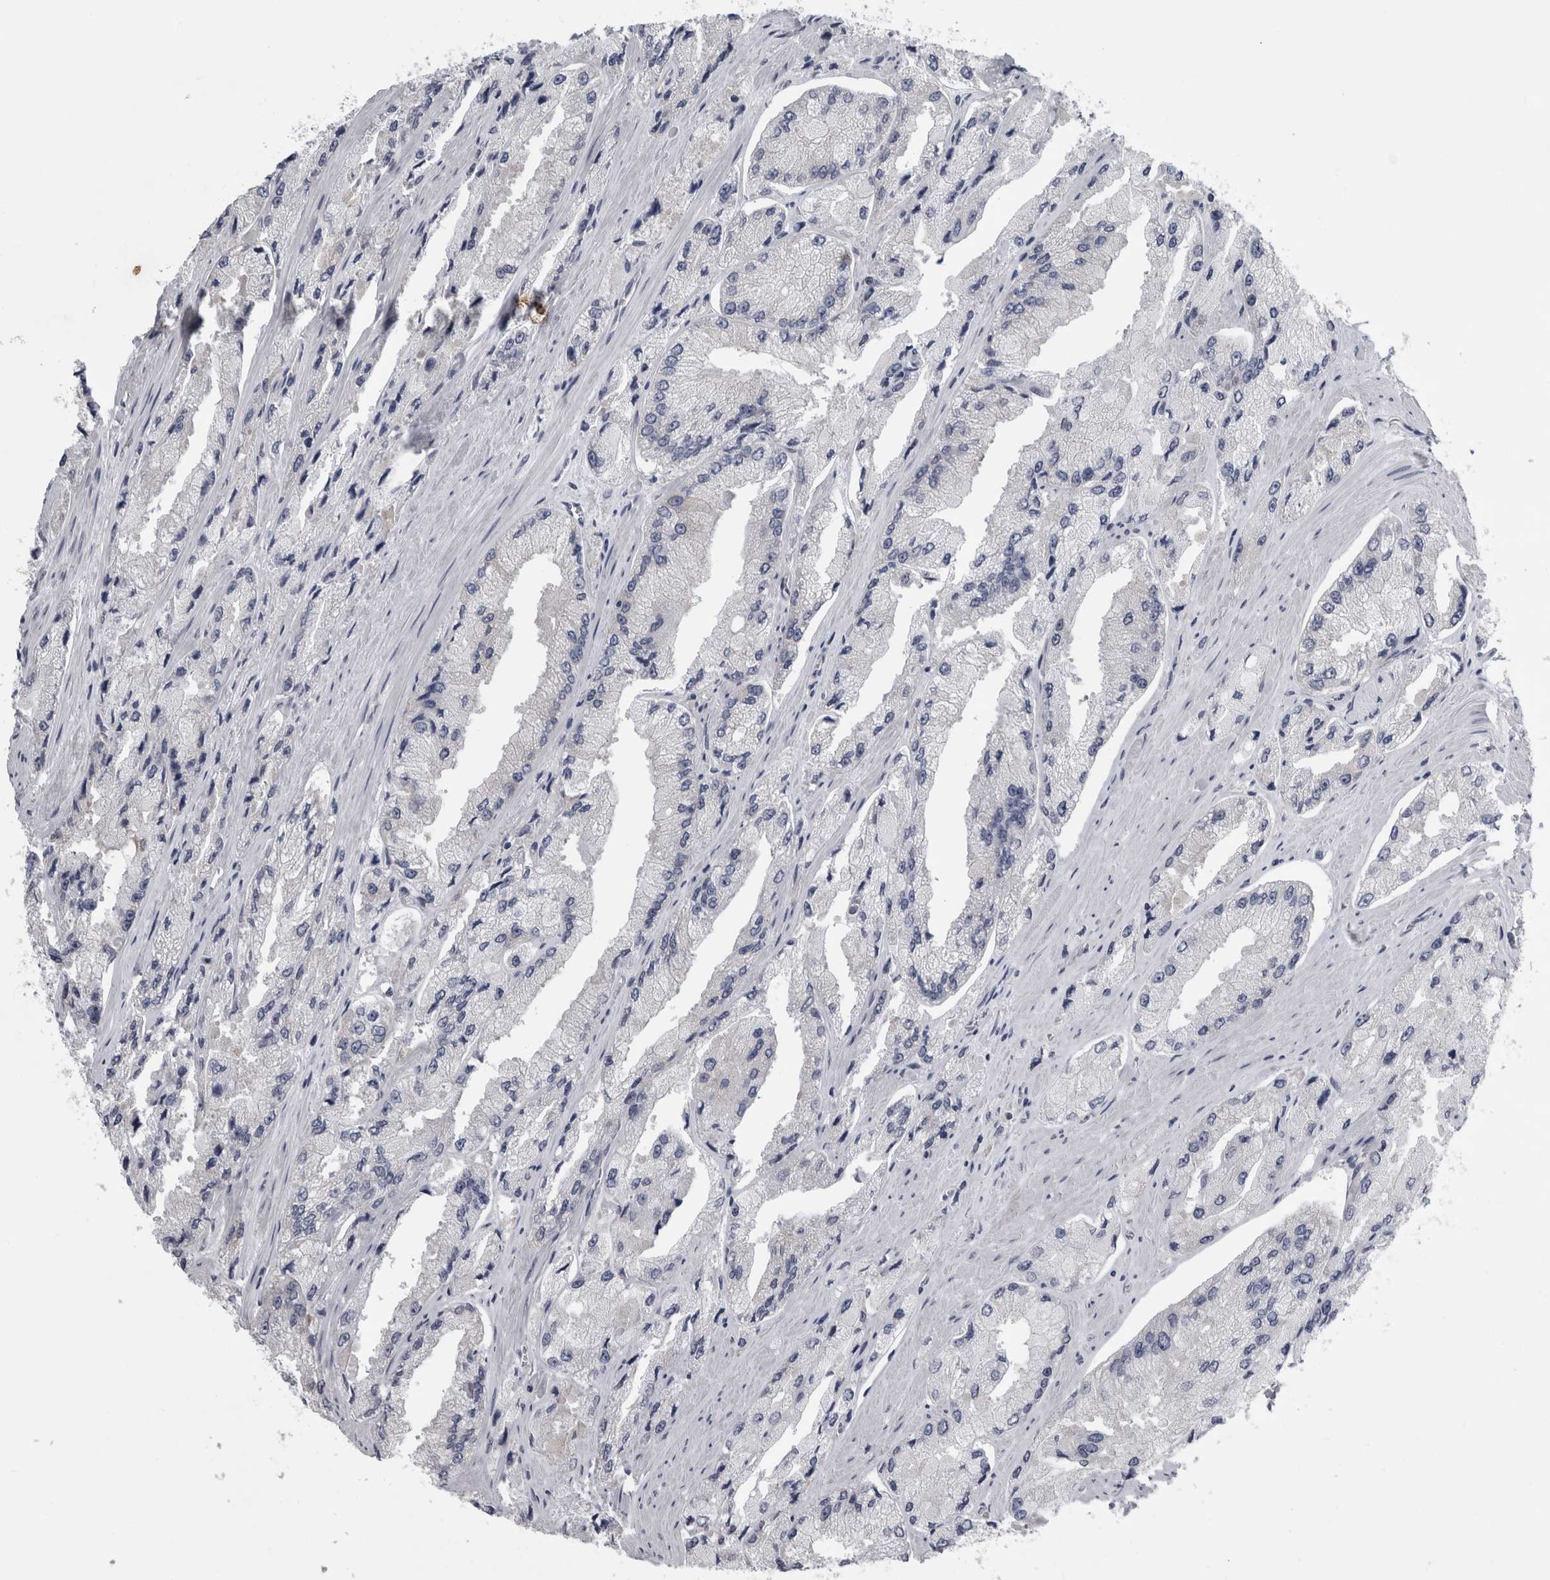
{"staining": {"intensity": "negative", "quantity": "none", "location": "none"}, "tissue": "prostate cancer", "cell_type": "Tumor cells", "image_type": "cancer", "snomed": [{"axis": "morphology", "description": "Adenocarcinoma, High grade"}, {"axis": "topography", "description": "Prostate"}], "caption": "Immunohistochemistry (IHC) photomicrograph of prostate cancer (high-grade adenocarcinoma) stained for a protein (brown), which shows no expression in tumor cells.", "gene": "PRRC2C", "patient": {"sex": "male", "age": 58}}